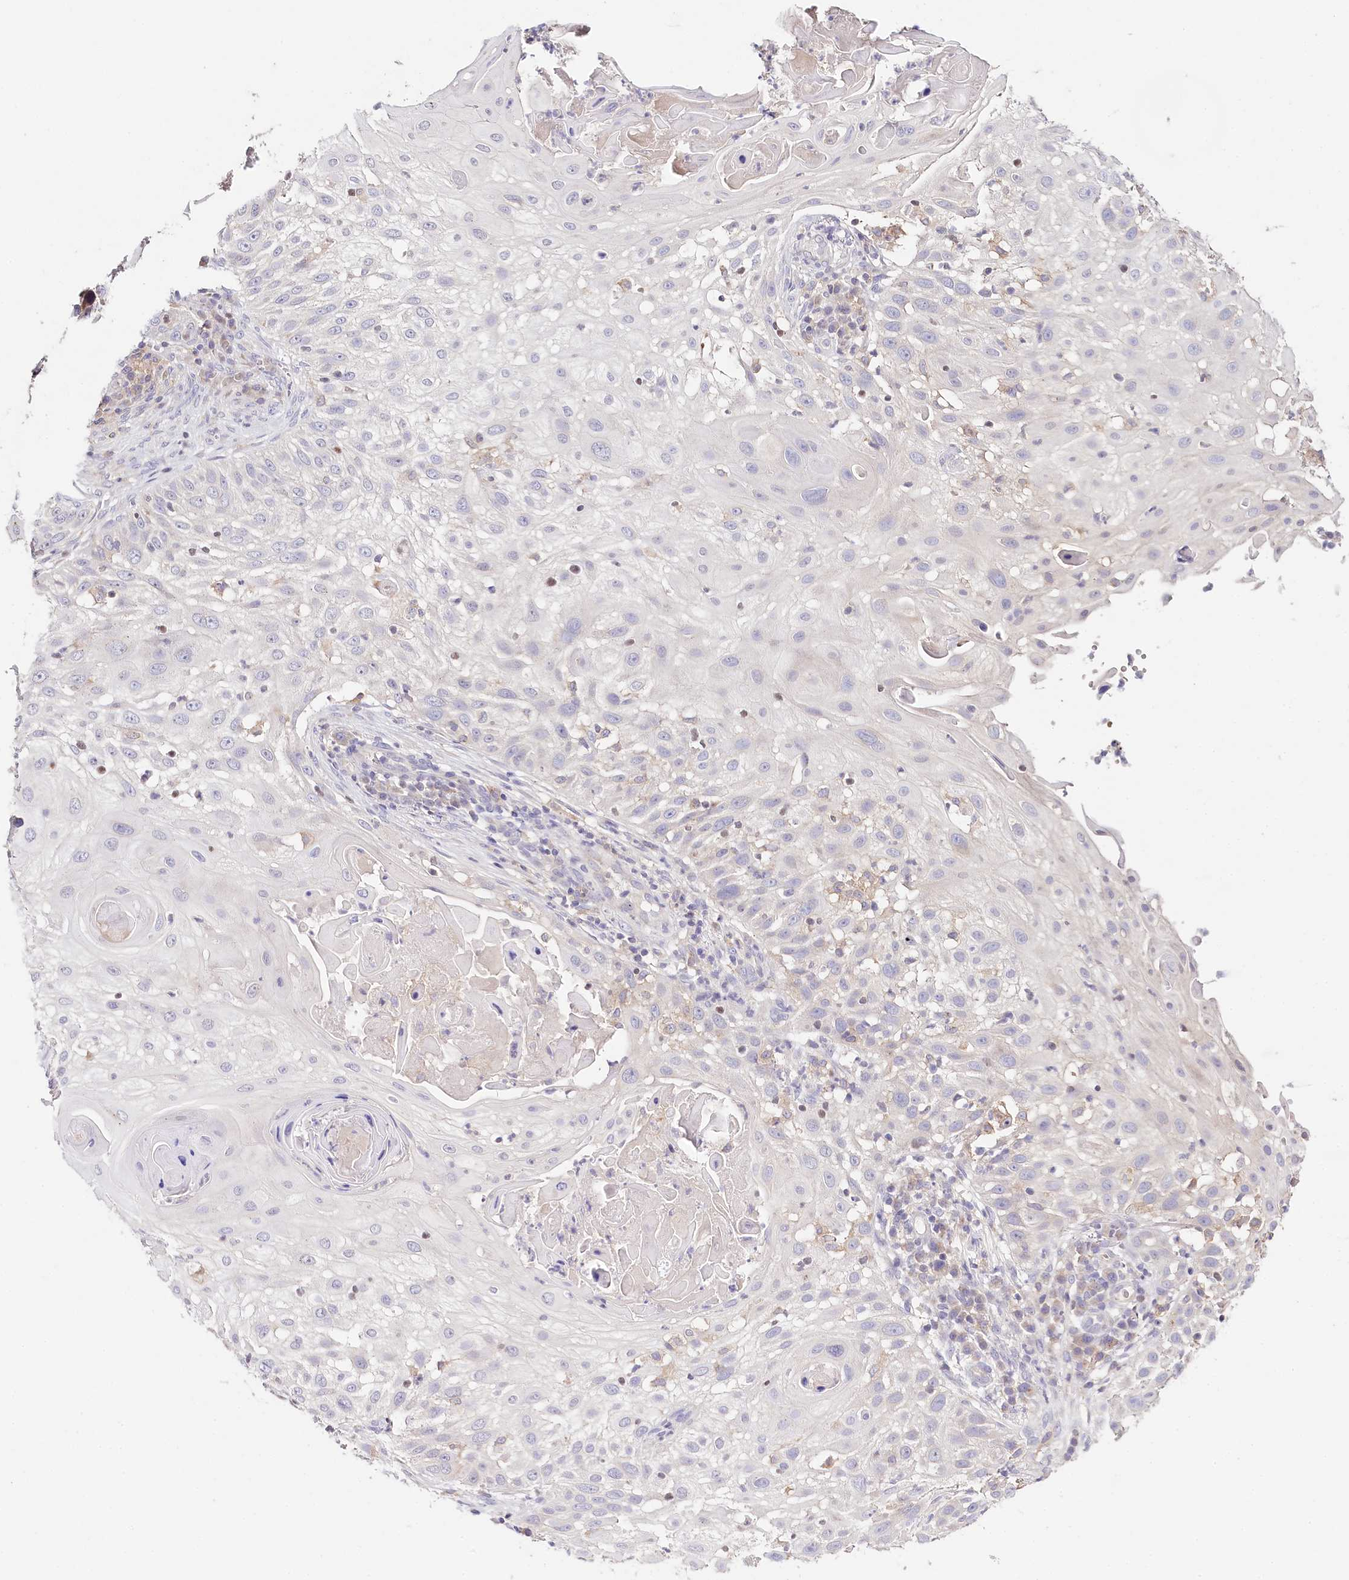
{"staining": {"intensity": "negative", "quantity": "none", "location": "none"}, "tissue": "skin cancer", "cell_type": "Tumor cells", "image_type": "cancer", "snomed": [{"axis": "morphology", "description": "Squamous cell carcinoma, NOS"}, {"axis": "topography", "description": "Skin"}], "caption": "This is an IHC micrograph of skin cancer (squamous cell carcinoma). There is no expression in tumor cells.", "gene": "DAPK1", "patient": {"sex": "female", "age": 44}}